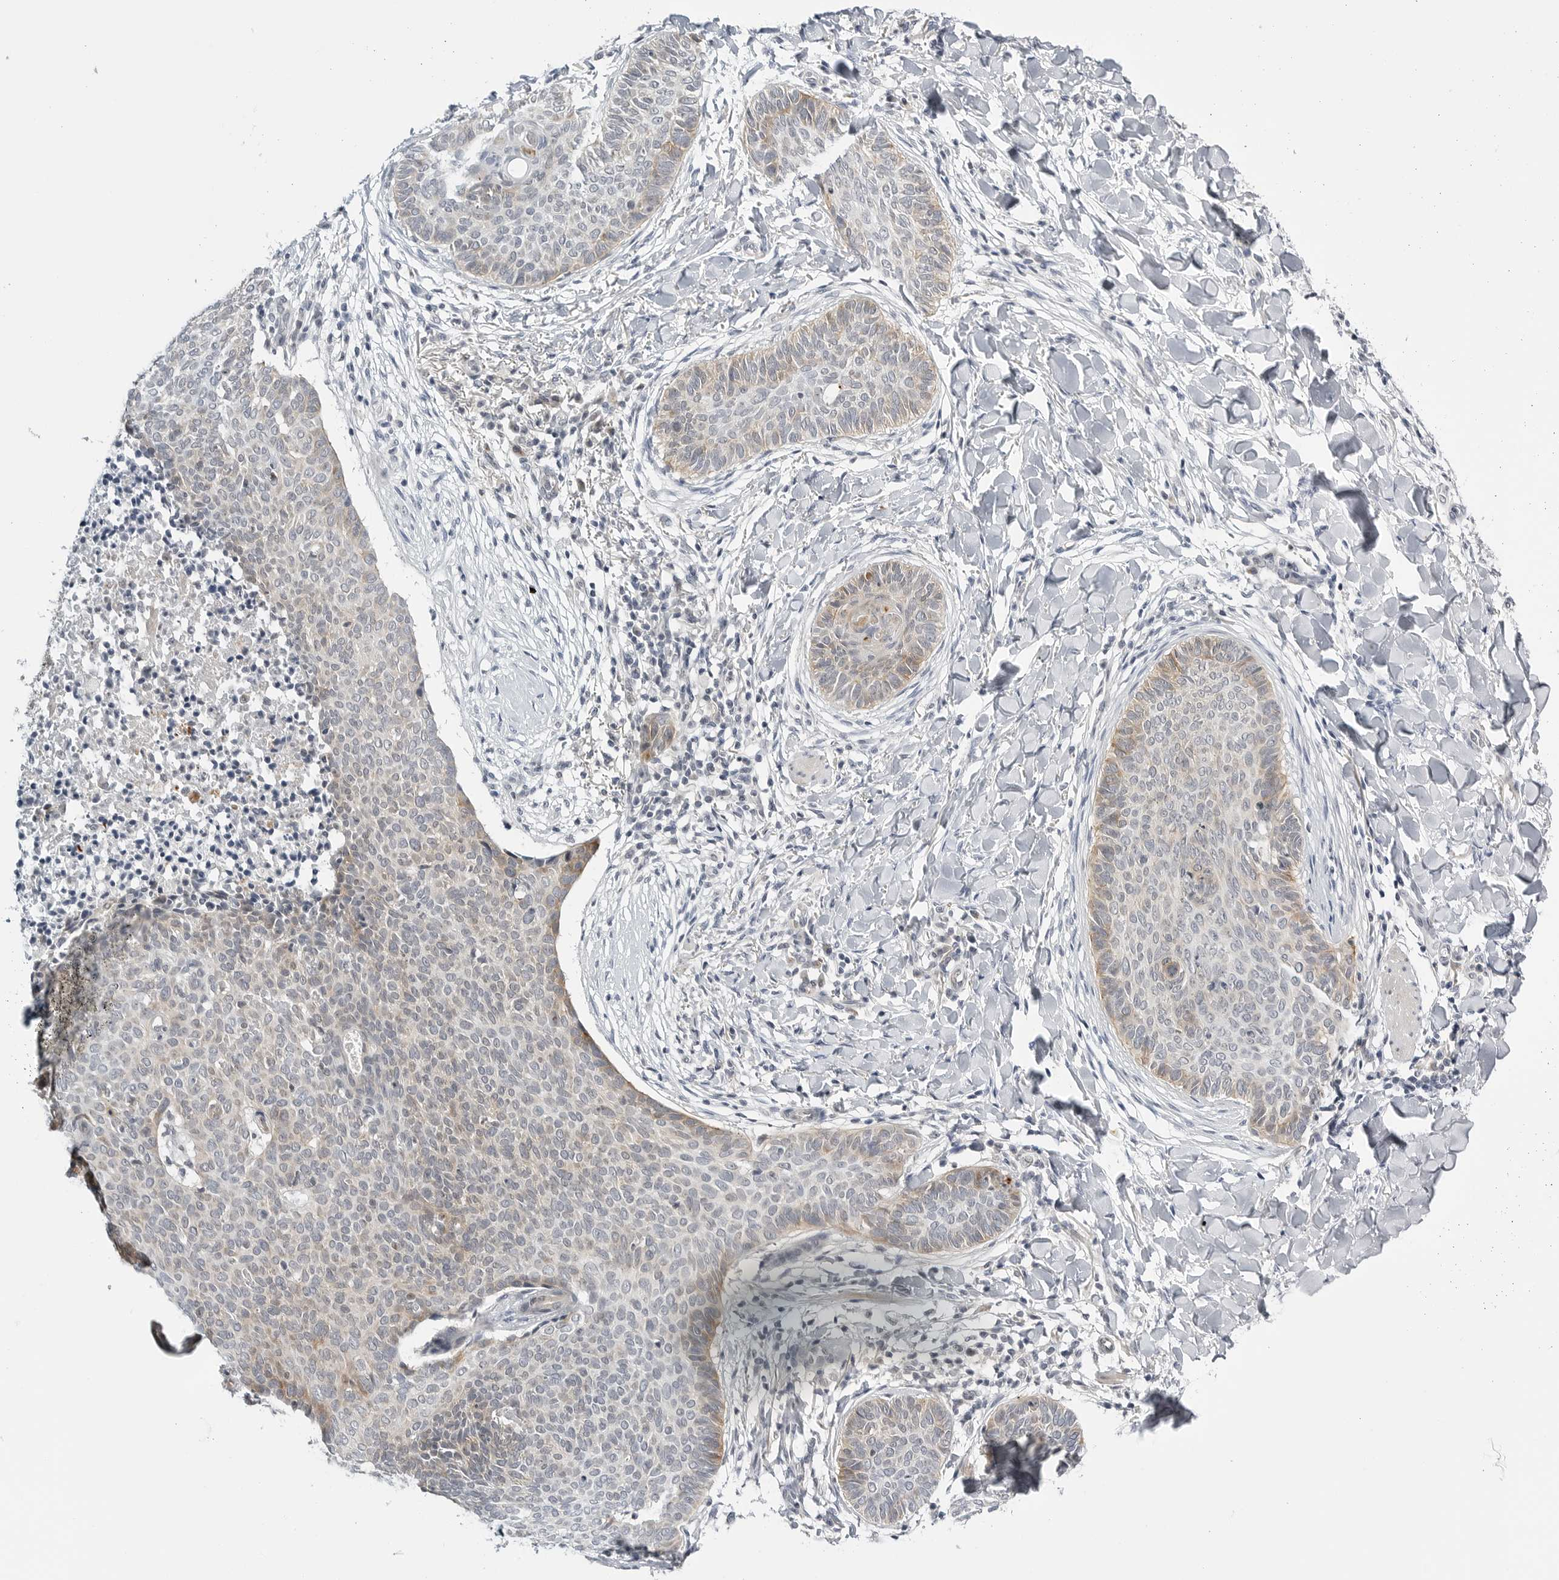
{"staining": {"intensity": "moderate", "quantity": "<25%", "location": "cytoplasmic/membranous"}, "tissue": "skin cancer", "cell_type": "Tumor cells", "image_type": "cancer", "snomed": [{"axis": "morphology", "description": "Normal tissue, NOS"}, {"axis": "morphology", "description": "Basal cell carcinoma"}, {"axis": "topography", "description": "Skin"}], "caption": "Skin cancer was stained to show a protein in brown. There is low levels of moderate cytoplasmic/membranous positivity in approximately <25% of tumor cells.", "gene": "MAP2K5", "patient": {"sex": "male", "age": 50}}